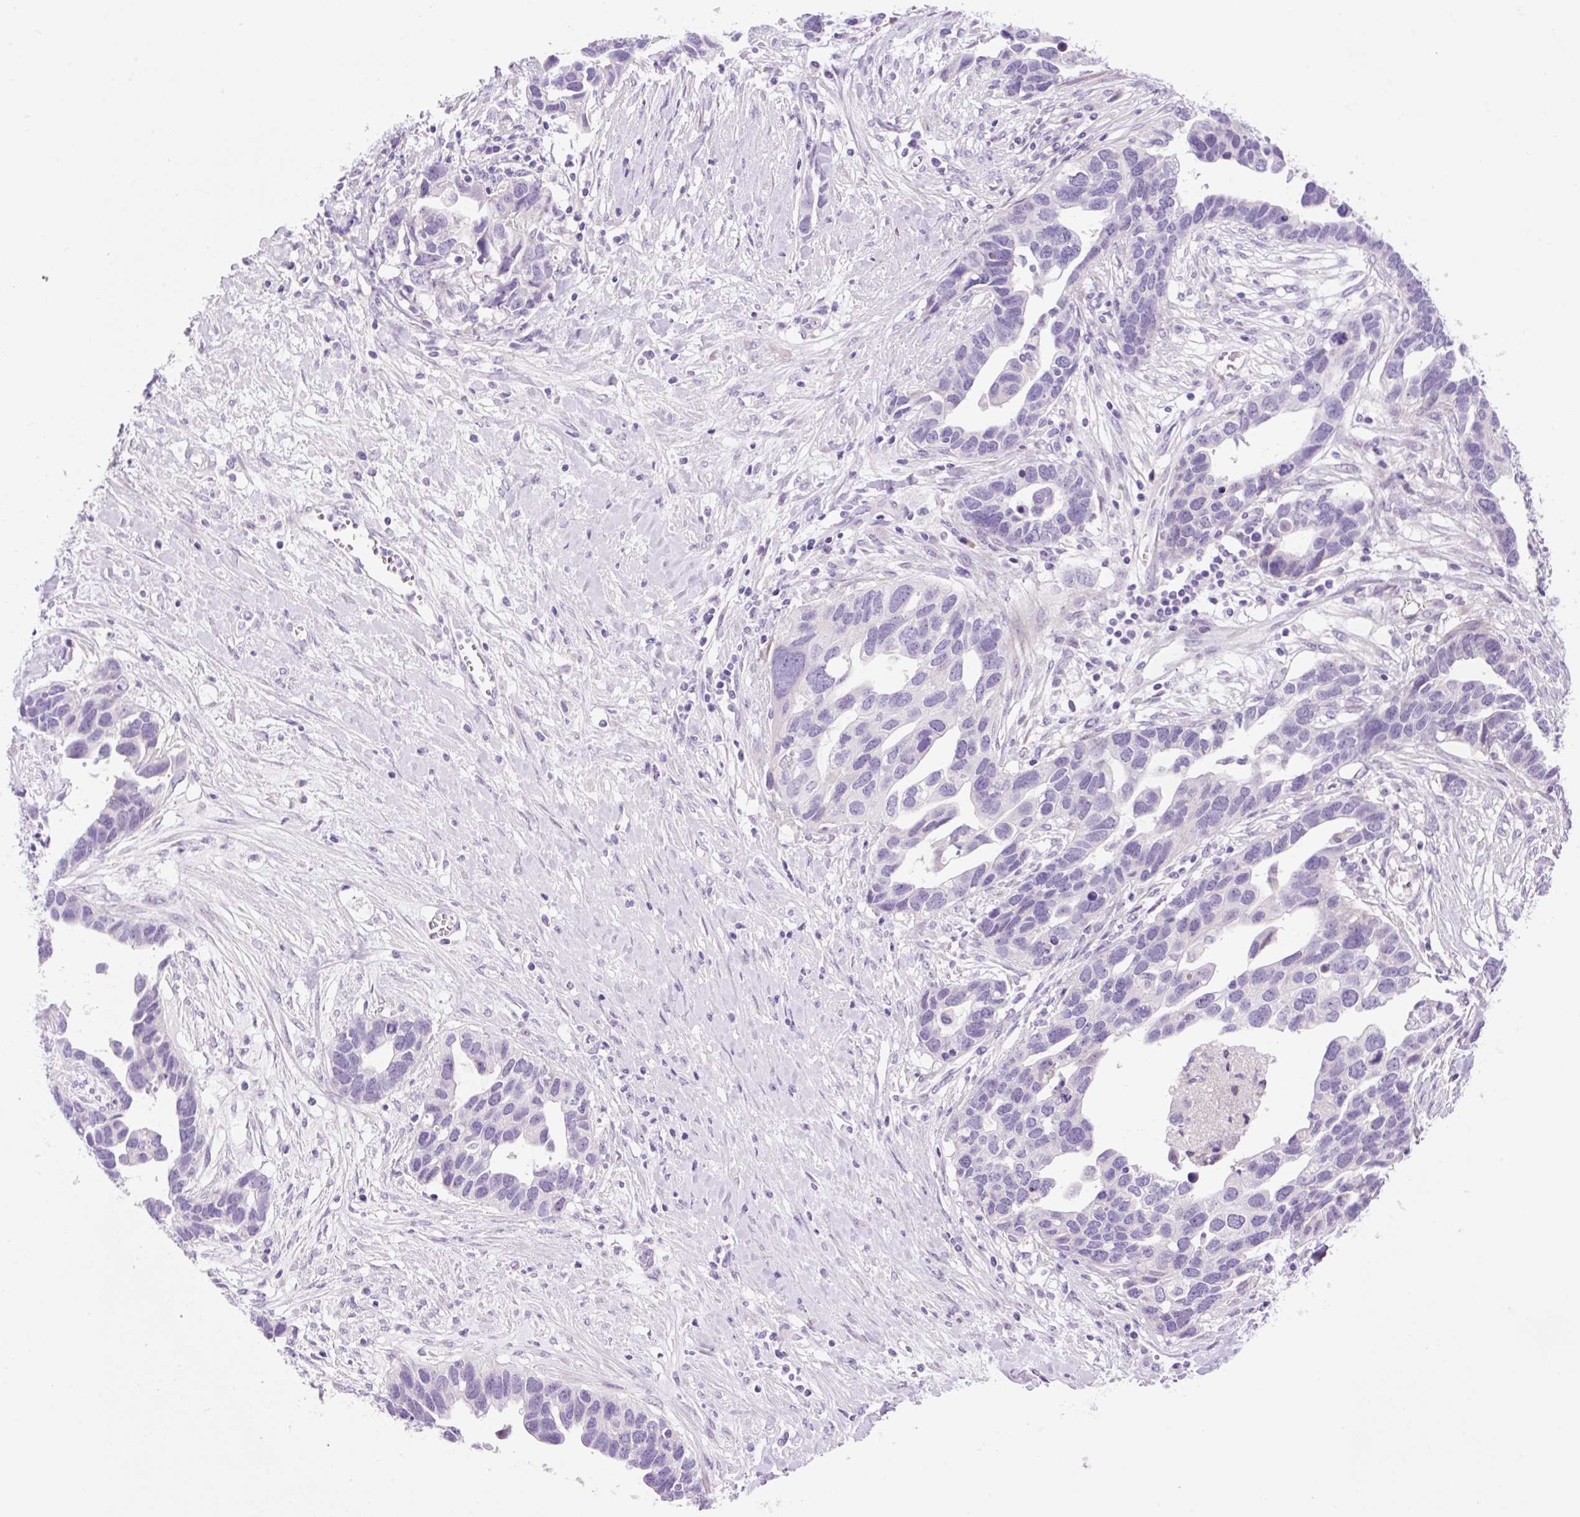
{"staining": {"intensity": "negative", "quantity": "none", "location": "none"}, "tissue": "ovarian cancer", "cell_type": "Tumor cells", "image_type": "cancer", "snomed": [{"axis": "morphology", "description": "Cystadenocarcinoma, serous, NOS"}, {"axis": "topography", "description": "Ovary"}], "caption": "Human ovarian serous cystadenocarcinoma stained for a protein using immunohistochemistry (IHC) demonstrates no staining in tumor cells.", "gene": "ZNF121", "patient": {"sex": "female", "age": 54}}